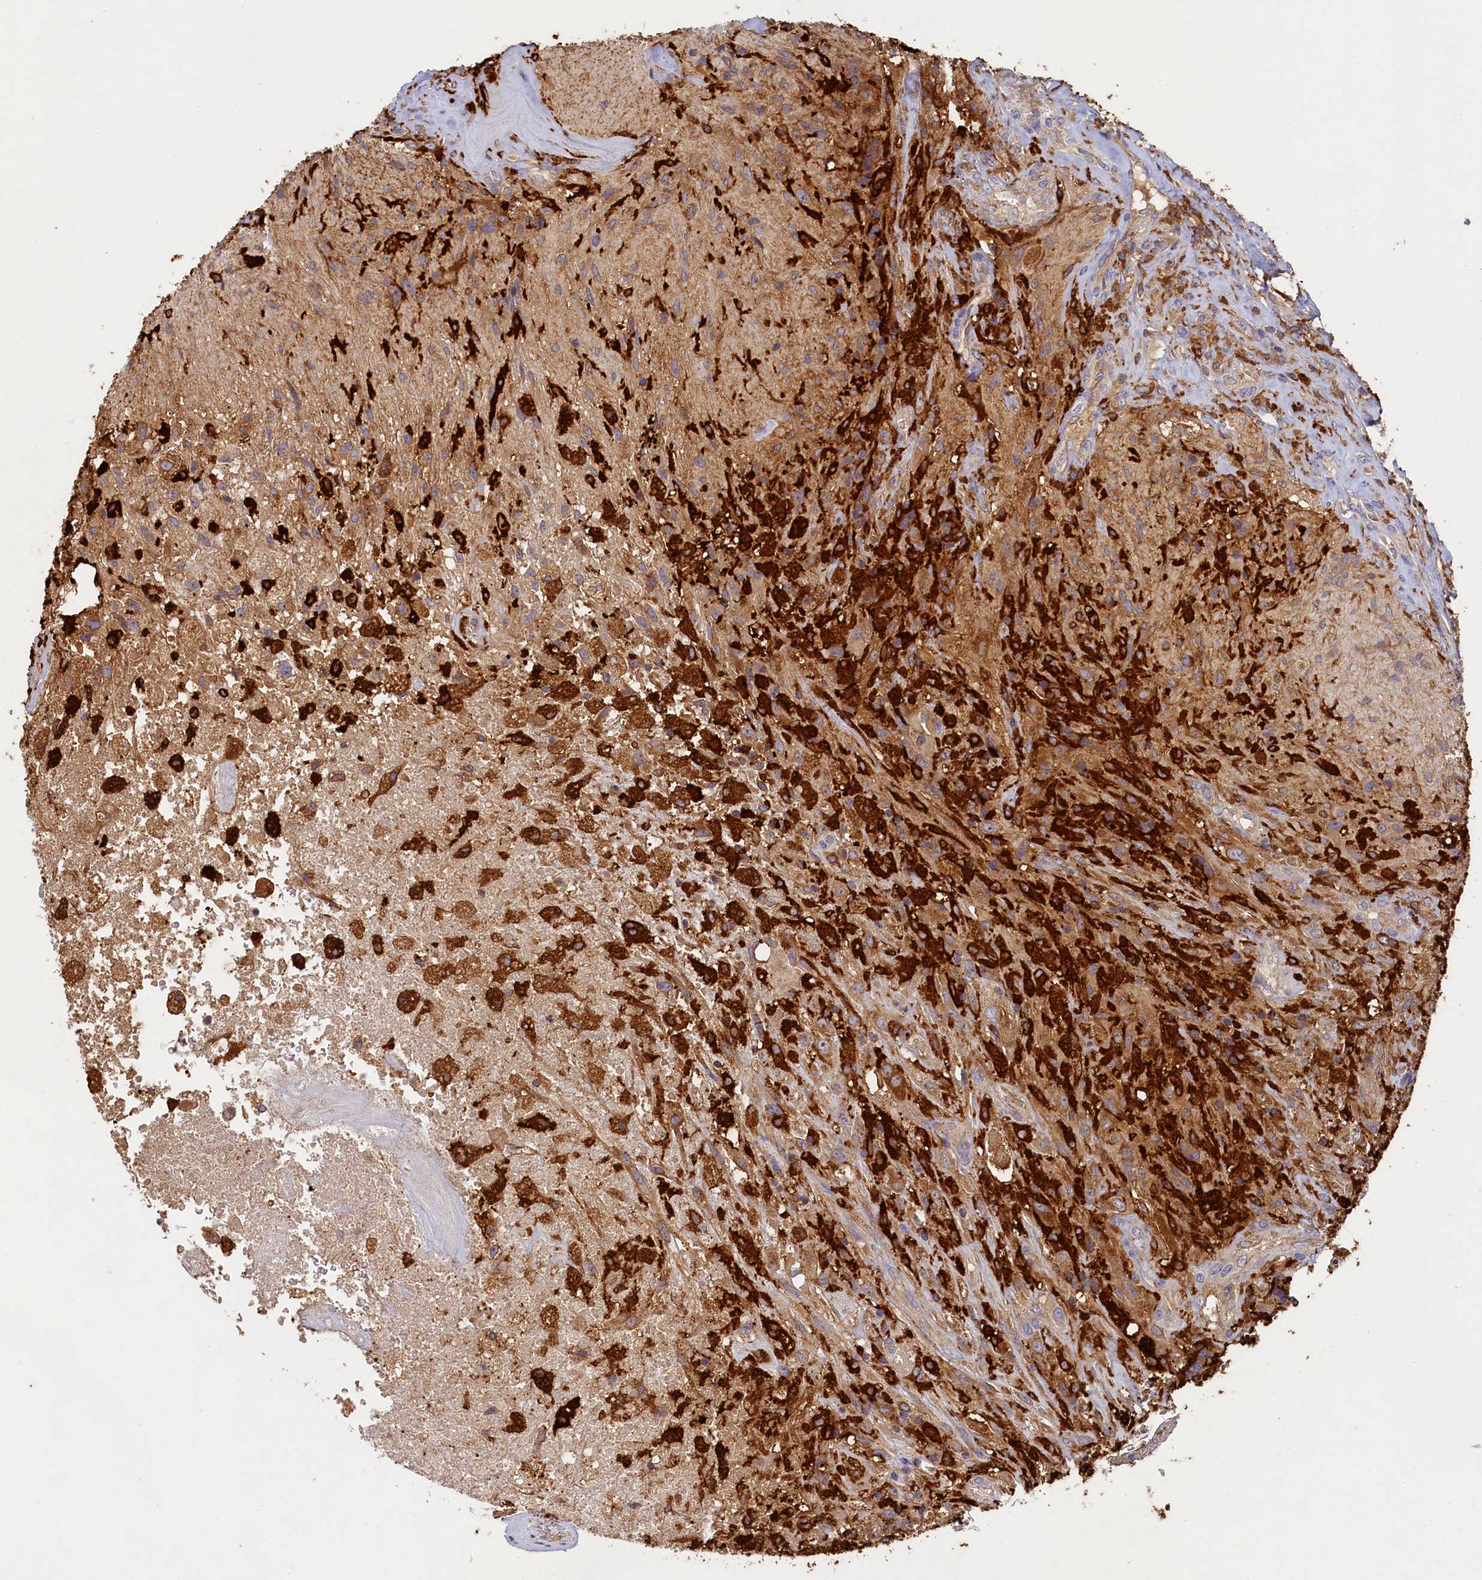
{"staining": {"intensity": "weak", "quantity": "<25%", "location": "cytoplasmic/membranous"}, "tissue": "glioma", "cell_type": "Tumor cells", "image_type": "cancer", "snomed": [{"axis": "morphology", "description": "Glioma, malignant, High grade"}, {"axis": "topography", "description": "Brain"}], "caption": "Tumor cells are negative for protein expression in human malignant glioma (high-grade).", "gene": "SEC31B", "patient": {"sex": "male", "age": 56}}